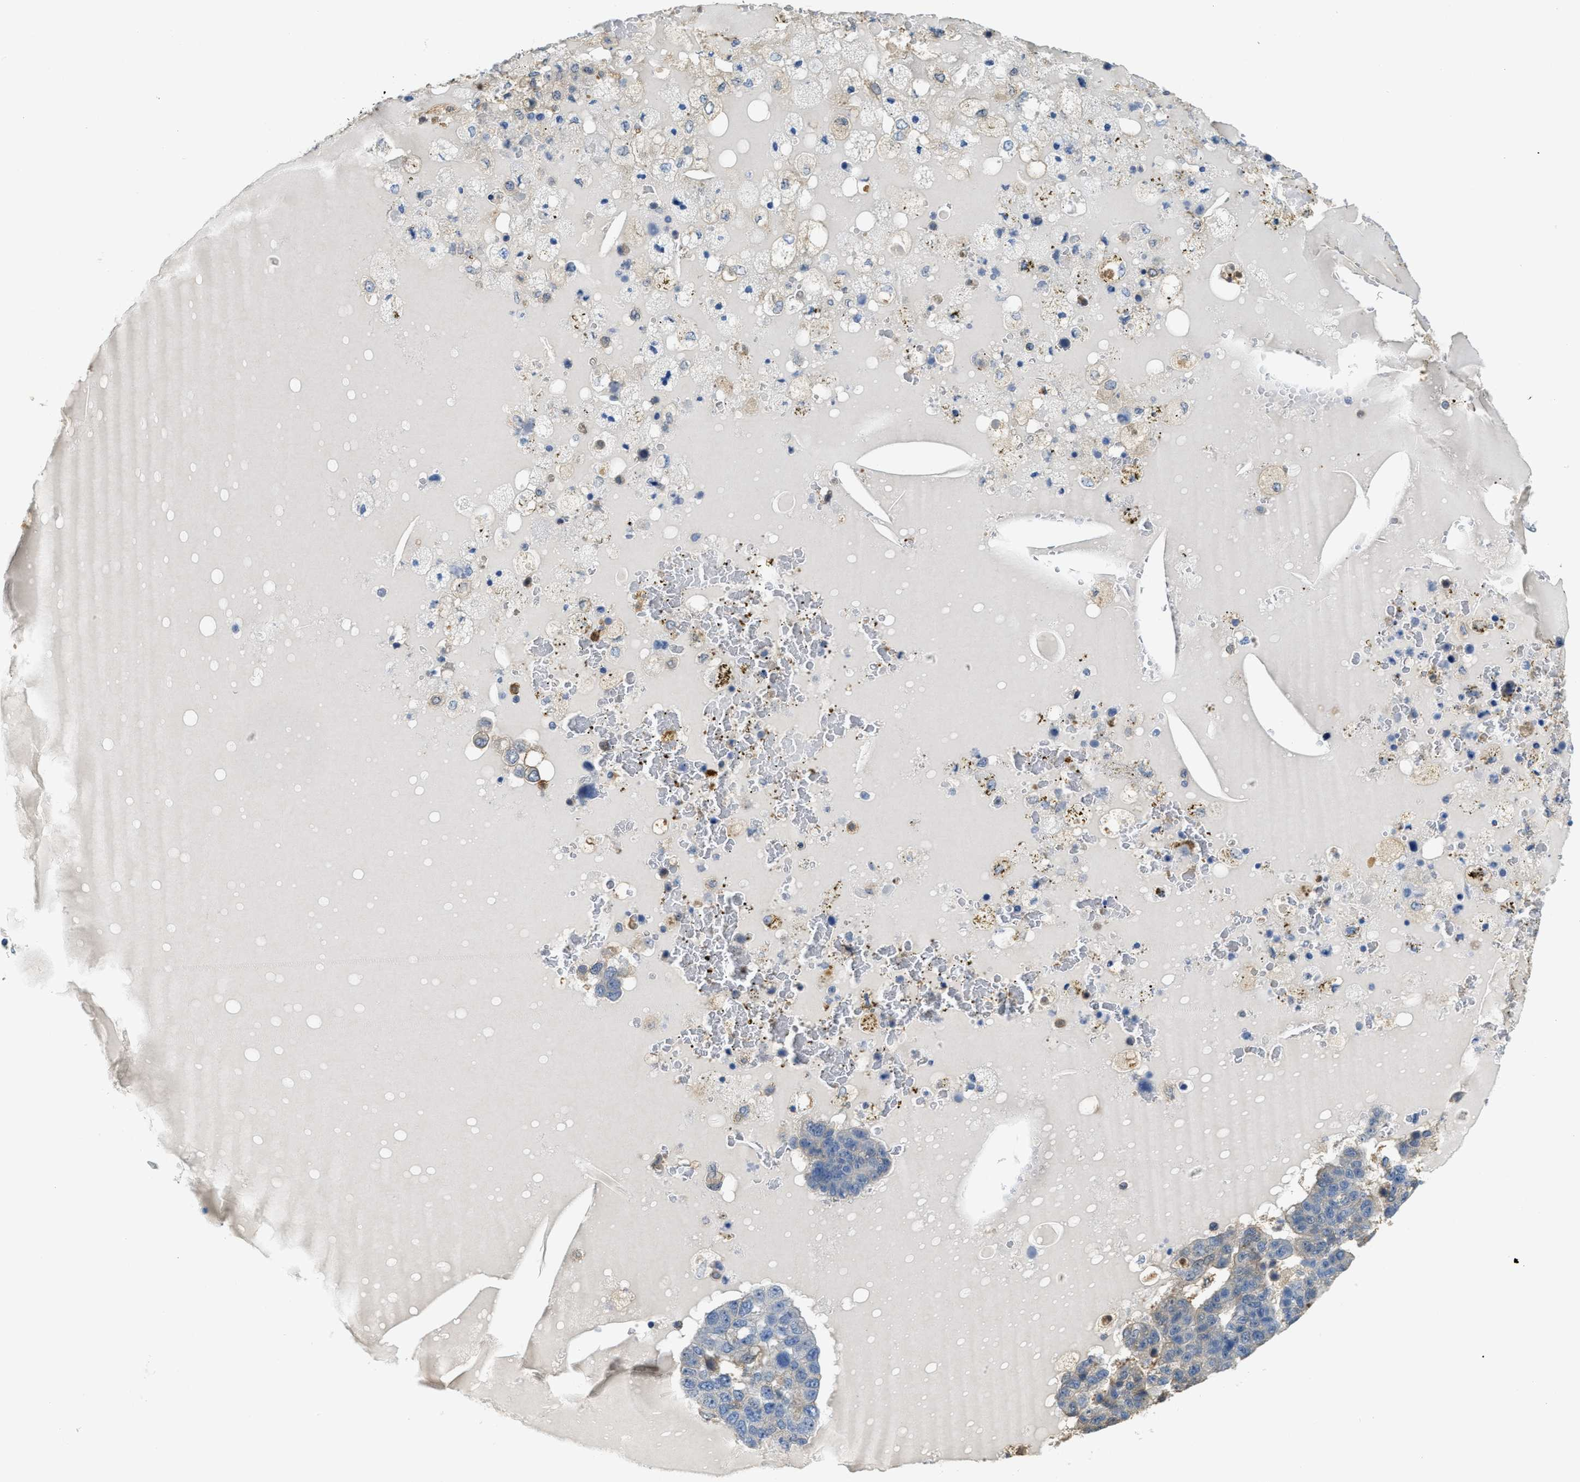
{"staining": {"intensity": "negative", "quantity": "none", "location": "none"}, "tissue": "pancreatic cancer", "cell_type": "Tumor cells", "image_type": "cancer", "snomed": [{"axis": "morphology", "description": "Adenocarcinoma, NOS"}, {"axis": "topography", "description": "Pancreas"}], "caption": "DAB immunohistochemical staining of human pancreatic adenocarcinoma exhibits no significant staining in tumor cells. The staining is performed using DAB (3,3'-diaminobenzidine) brown chromogen with nuclei counter-stained in using hematoxylin.", "gene": "SERPINB1", "patient": {"sex": "female", "age": 61}}